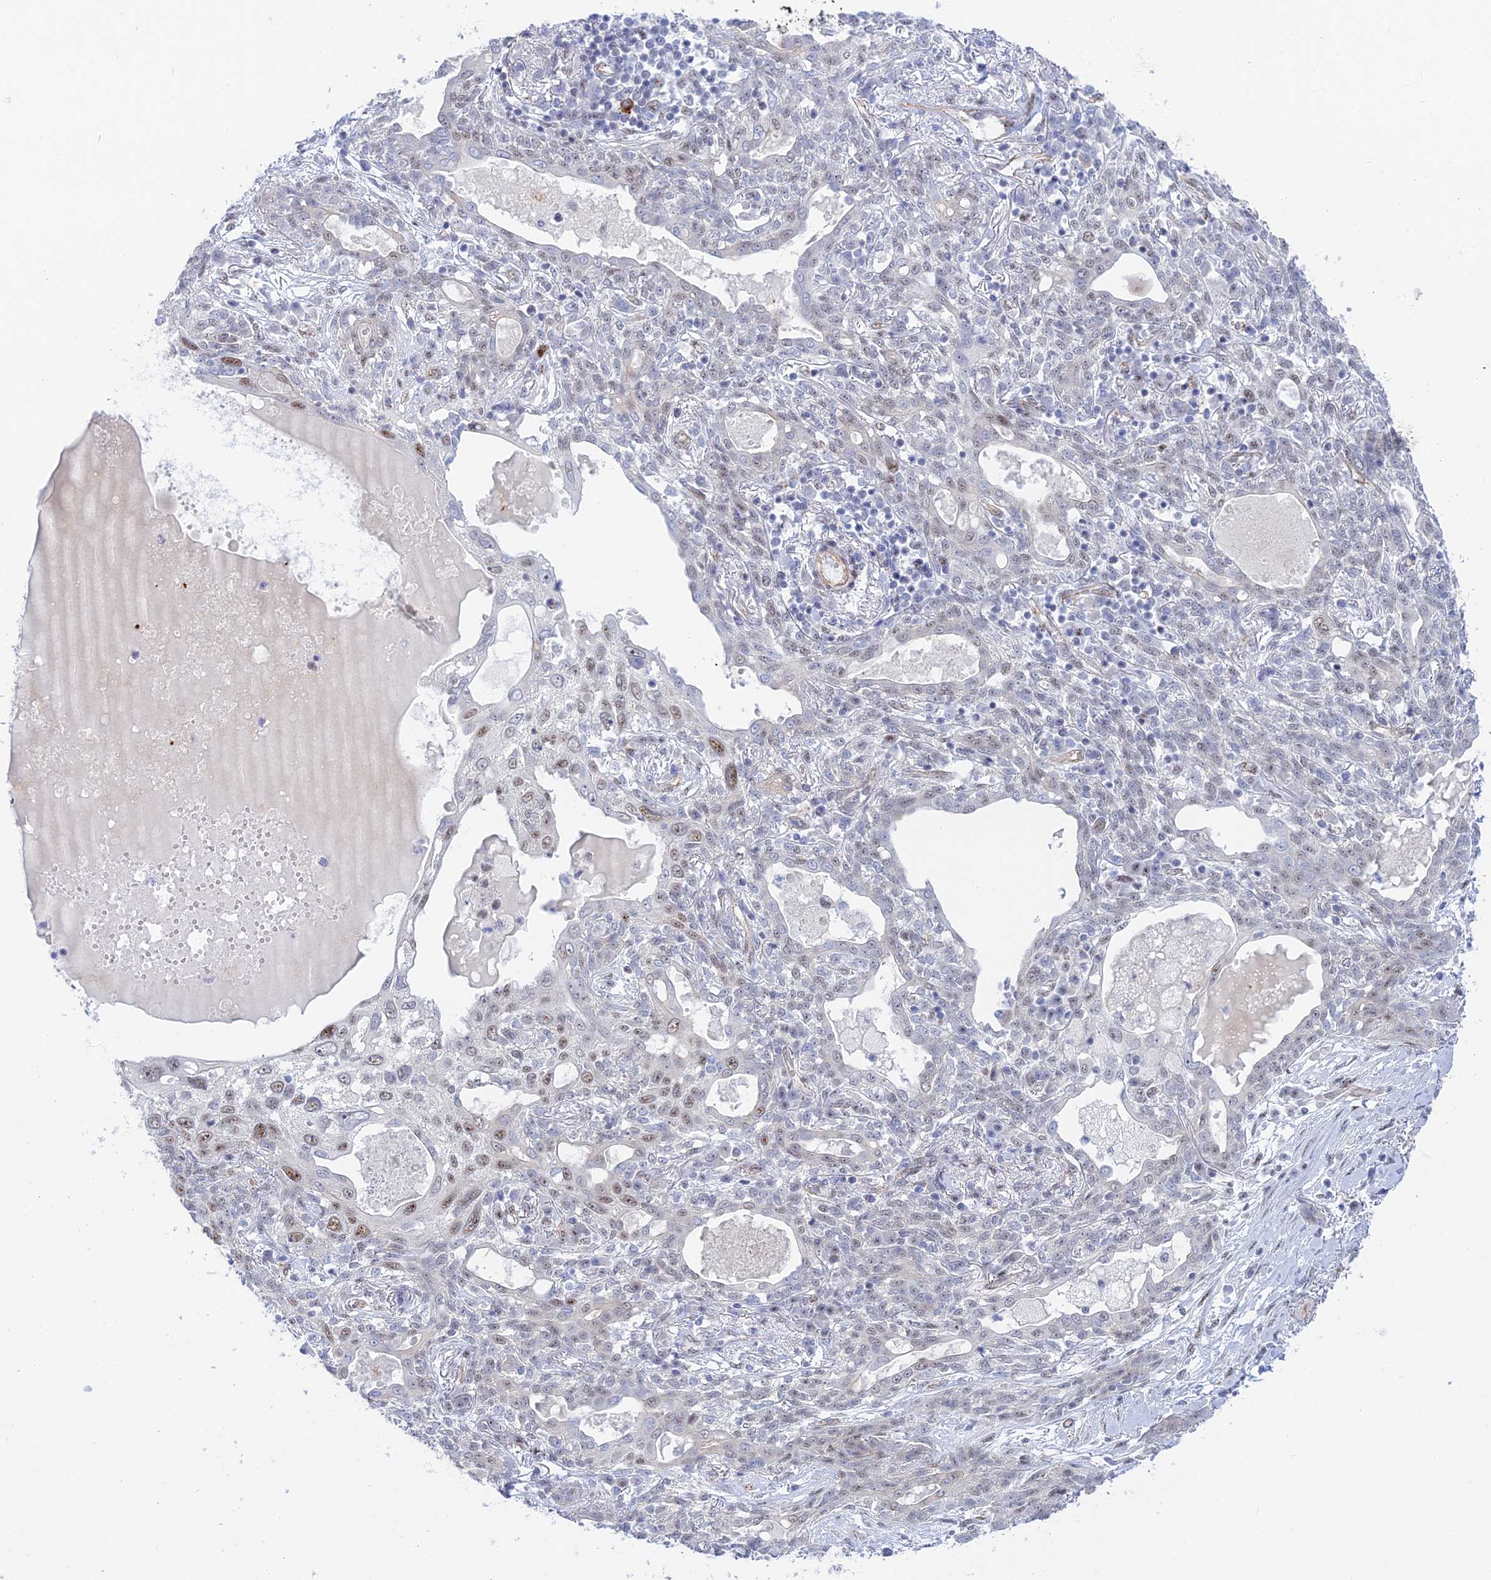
{"staining": {"intensity": "weak", "quantity": "25%-75%", "location": "nuclear"}, "tissue": "lung cancer", "cell_type": "Tumor cells", "image_type": "cancer", "snomed": [{"axis": "morphology", "description": "Squamous cell carcinoma, NOS"}, {"axis": "topography", "description": "Lung"}], "caption": "DAB immunohistochemical staining of human lung cancer displays weak nuclear protein staining in approximately 25%-75% of tumor cells.", "gene": "CFAP92", "patient": {"sex": "female", "age": 70}}